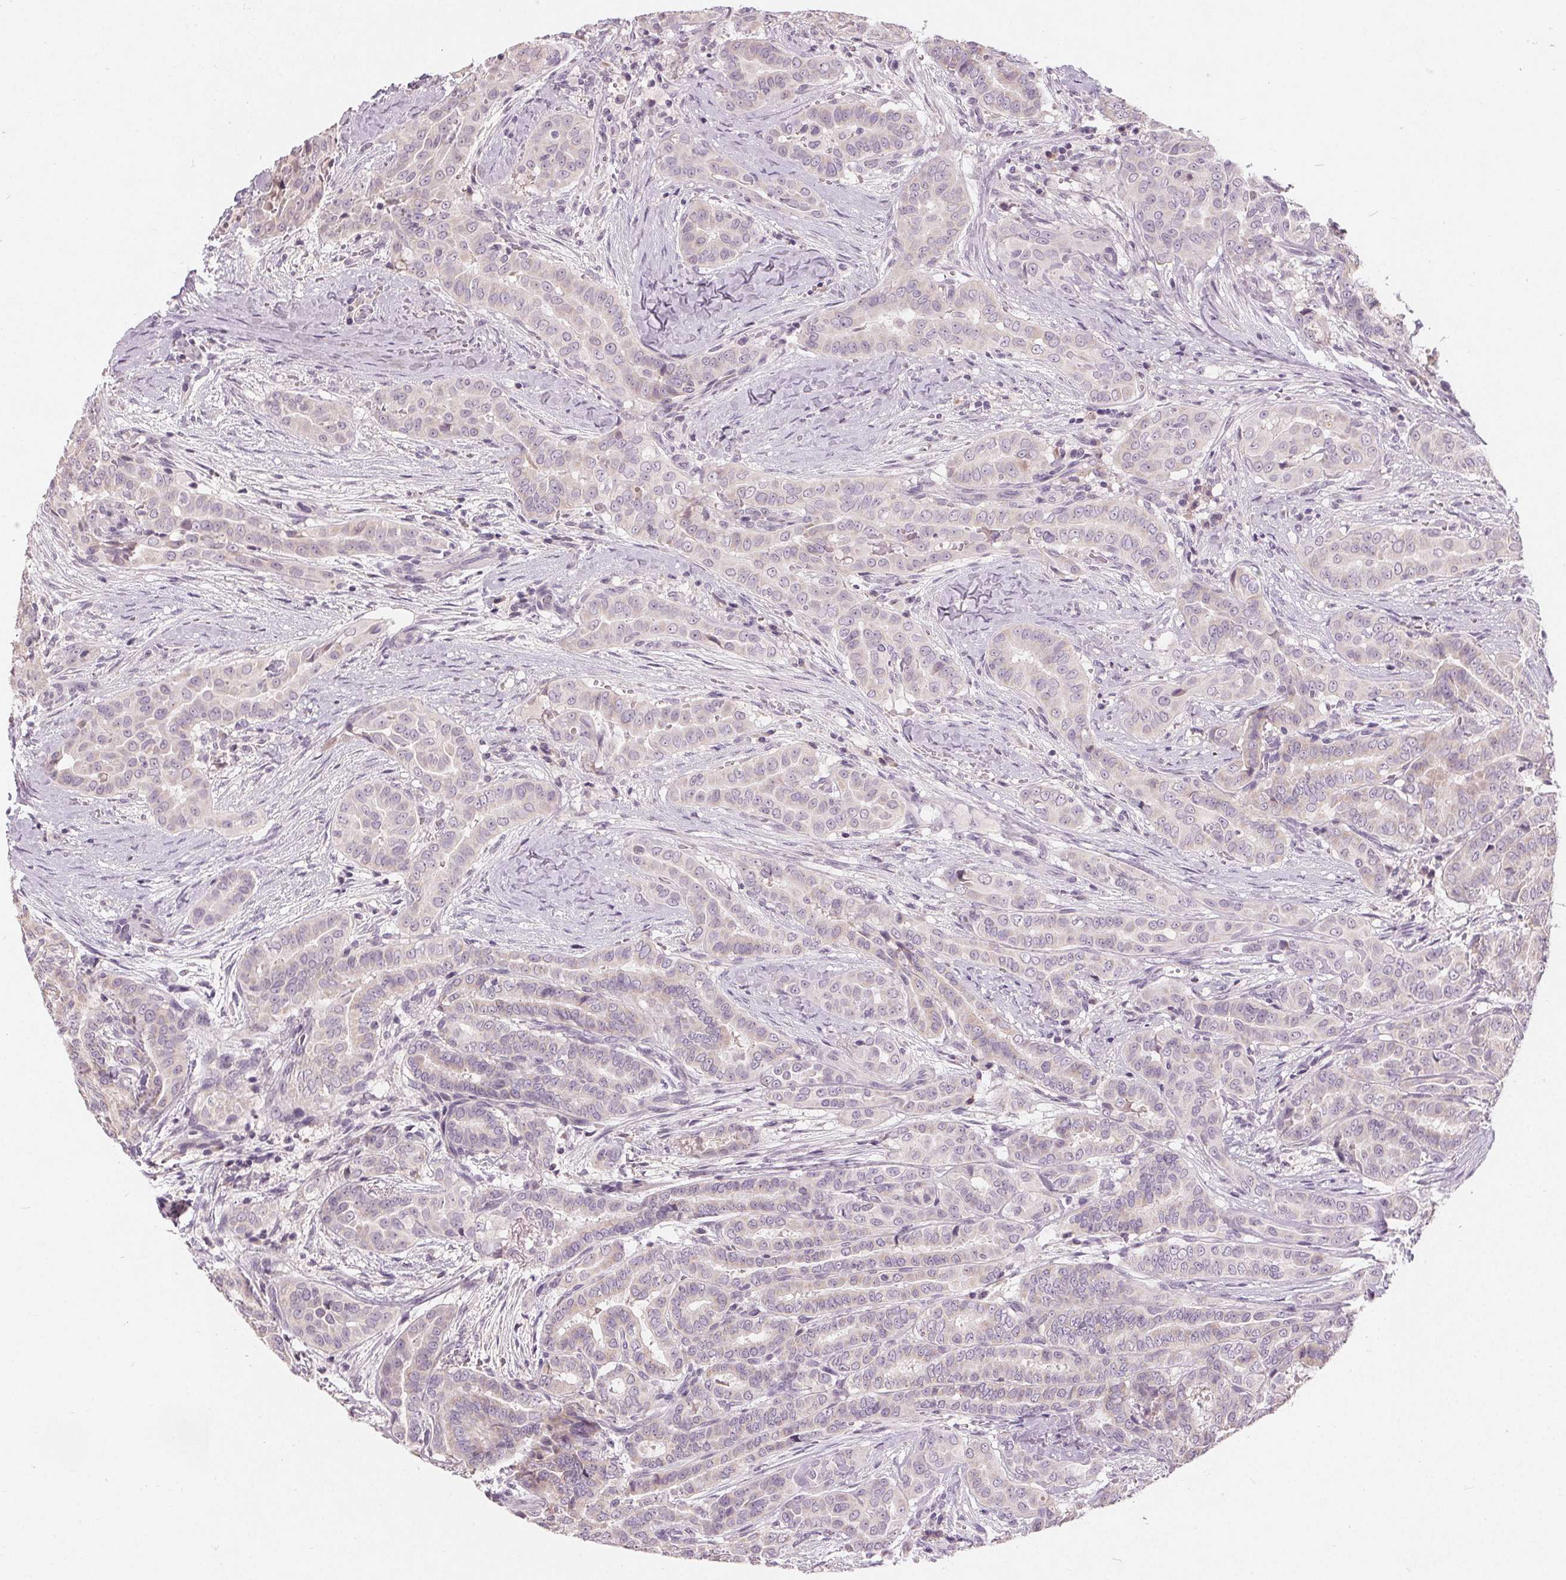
{"staining": {"intensity": "negative", "quantity": "none", "location": "none"}, "tissue": "thyroid cancer", "cell_type": "Tumor cells", "image_type": "cancer", "snomed": [{"axis": "morphology", "description": "Papillary adenocarcinoma, NOS"}, {"axis": "morphology", "description": "Papillary adenoma metastatic"}, {"axis": "topography", "description": "Thyroid gland"}], "caption": "High power microscopy photomicrograph of an immunohistochemistry (IHC) histopathology image of thyroid cancer (papillary adenoma metastatic), revealing no significant positivity in tumor cells.", "gene": "TRIM60", "patient": {"sex": "female", "age": 50}}